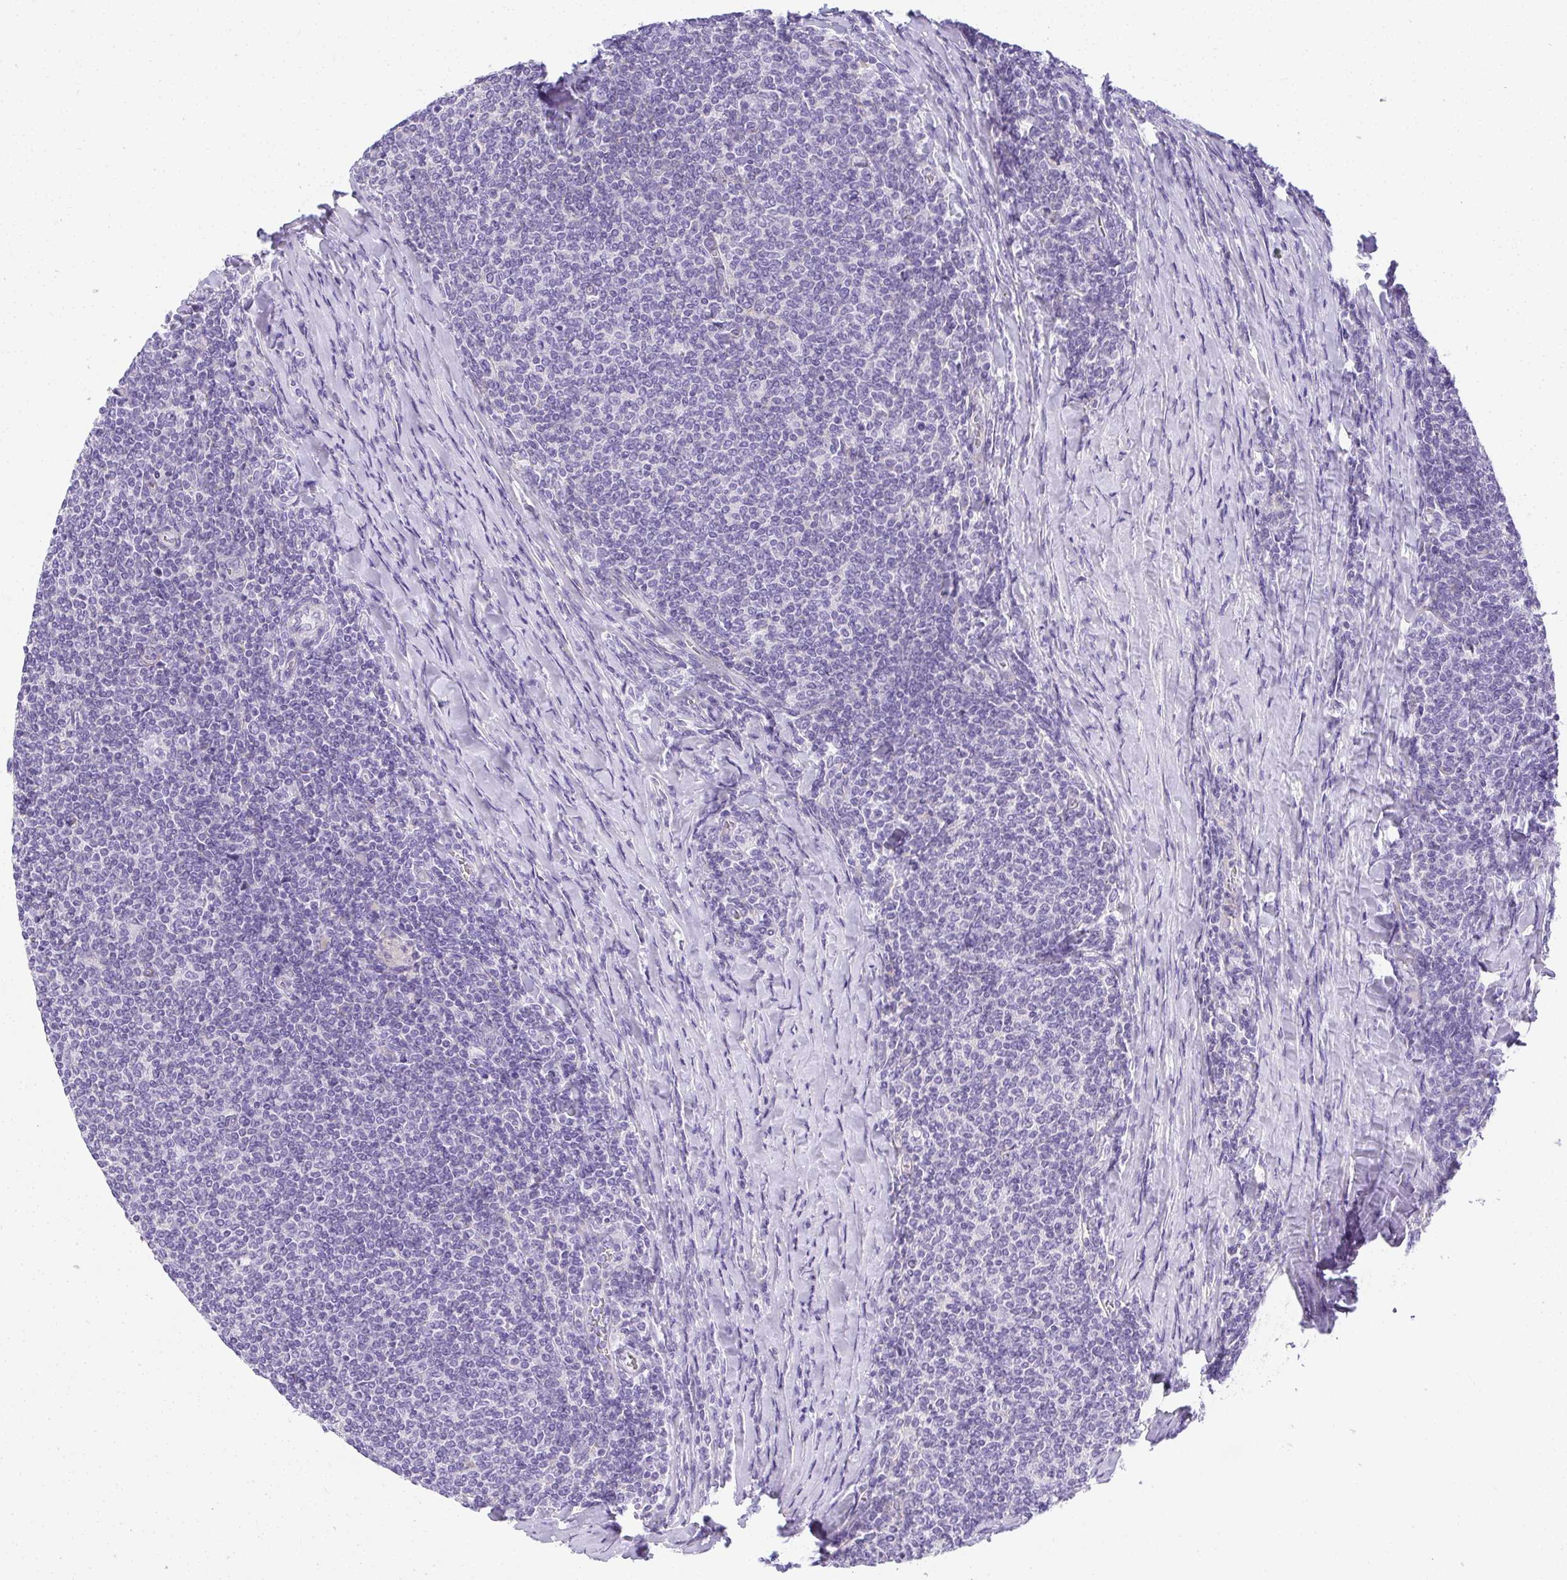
{"staining": {"intensity": "negative", "quantity": "none", "location": "none"}, "tissue": "lymphoma", "cell_type": "Tumor cells", "image_type": "cancer", "snomed": [{"axis": "morphology", "description": "Malignant lymphoma, non-Hodgkin's type, Low grade"}, {"axis": "topography", "description": "Lymph node"}], "caption": "An IHC micrograph of low-grade malignant lymphoma, non-Hodgkin's type is shown. There is no staining in tumor cells of low-grade malignant lymphoma, non-Hodgkin's type.", "gene": "PLPPR3", "patient": {"sex": "male", "age": 52}}